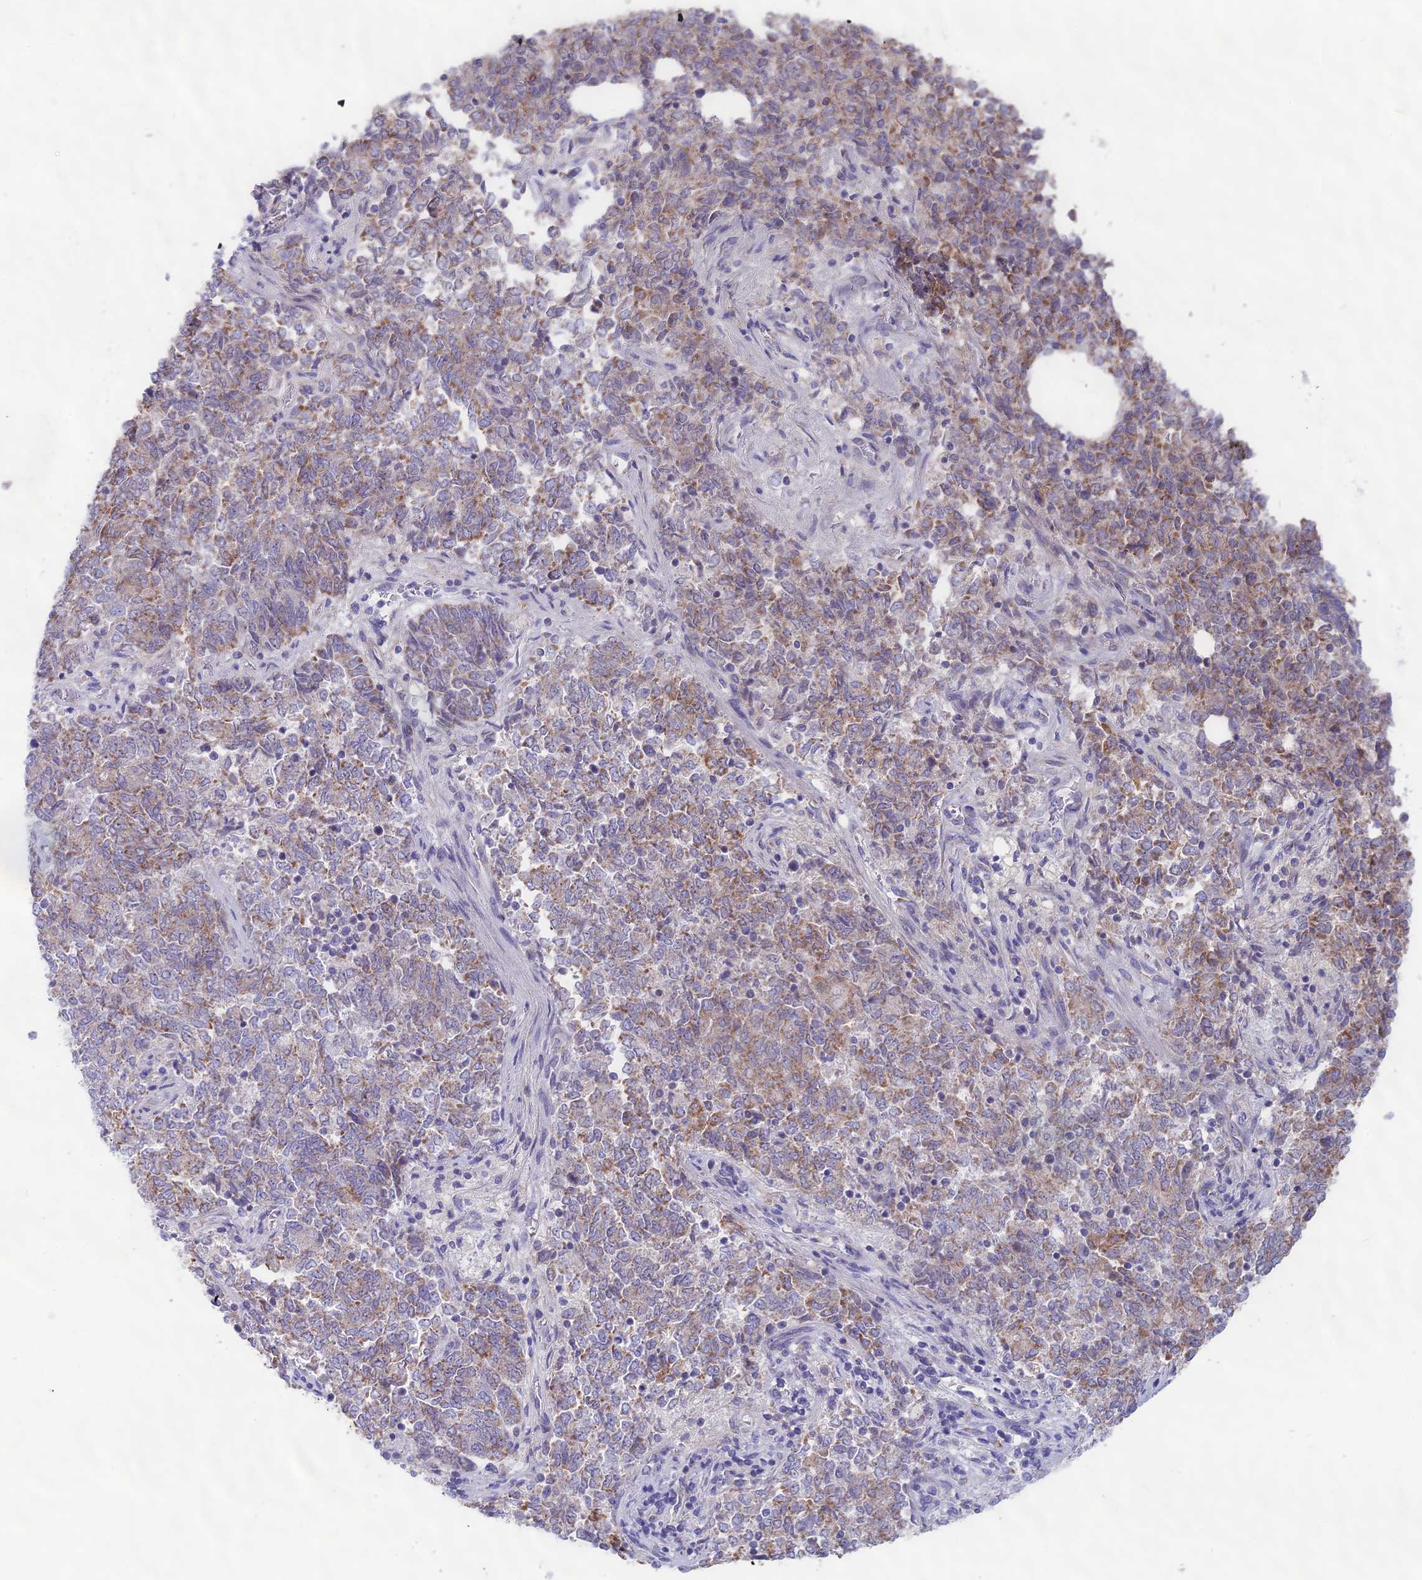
{"staining": {"intensity": "weak", "quantity": ">75%", "location": "cytoplasmic/membranous"}, "tissue": "endometrial cancer", "cell_type": "Tumor cells", "image_type": "cancer", "snomed": [{"axis": "morphology", "description": "Adenocarcinoma, NOS"}, {"axis": "topography", "description": "Endometrium"}], "caption": "Approximately >75% of tumor cells in endometrial cancer demonstrate weak cytoplasmic/membranous protein expression as visualized by brown immunohistochemical staining.", "gene": "PLAC9", "patient": {"sex": "female", "age": 80}}